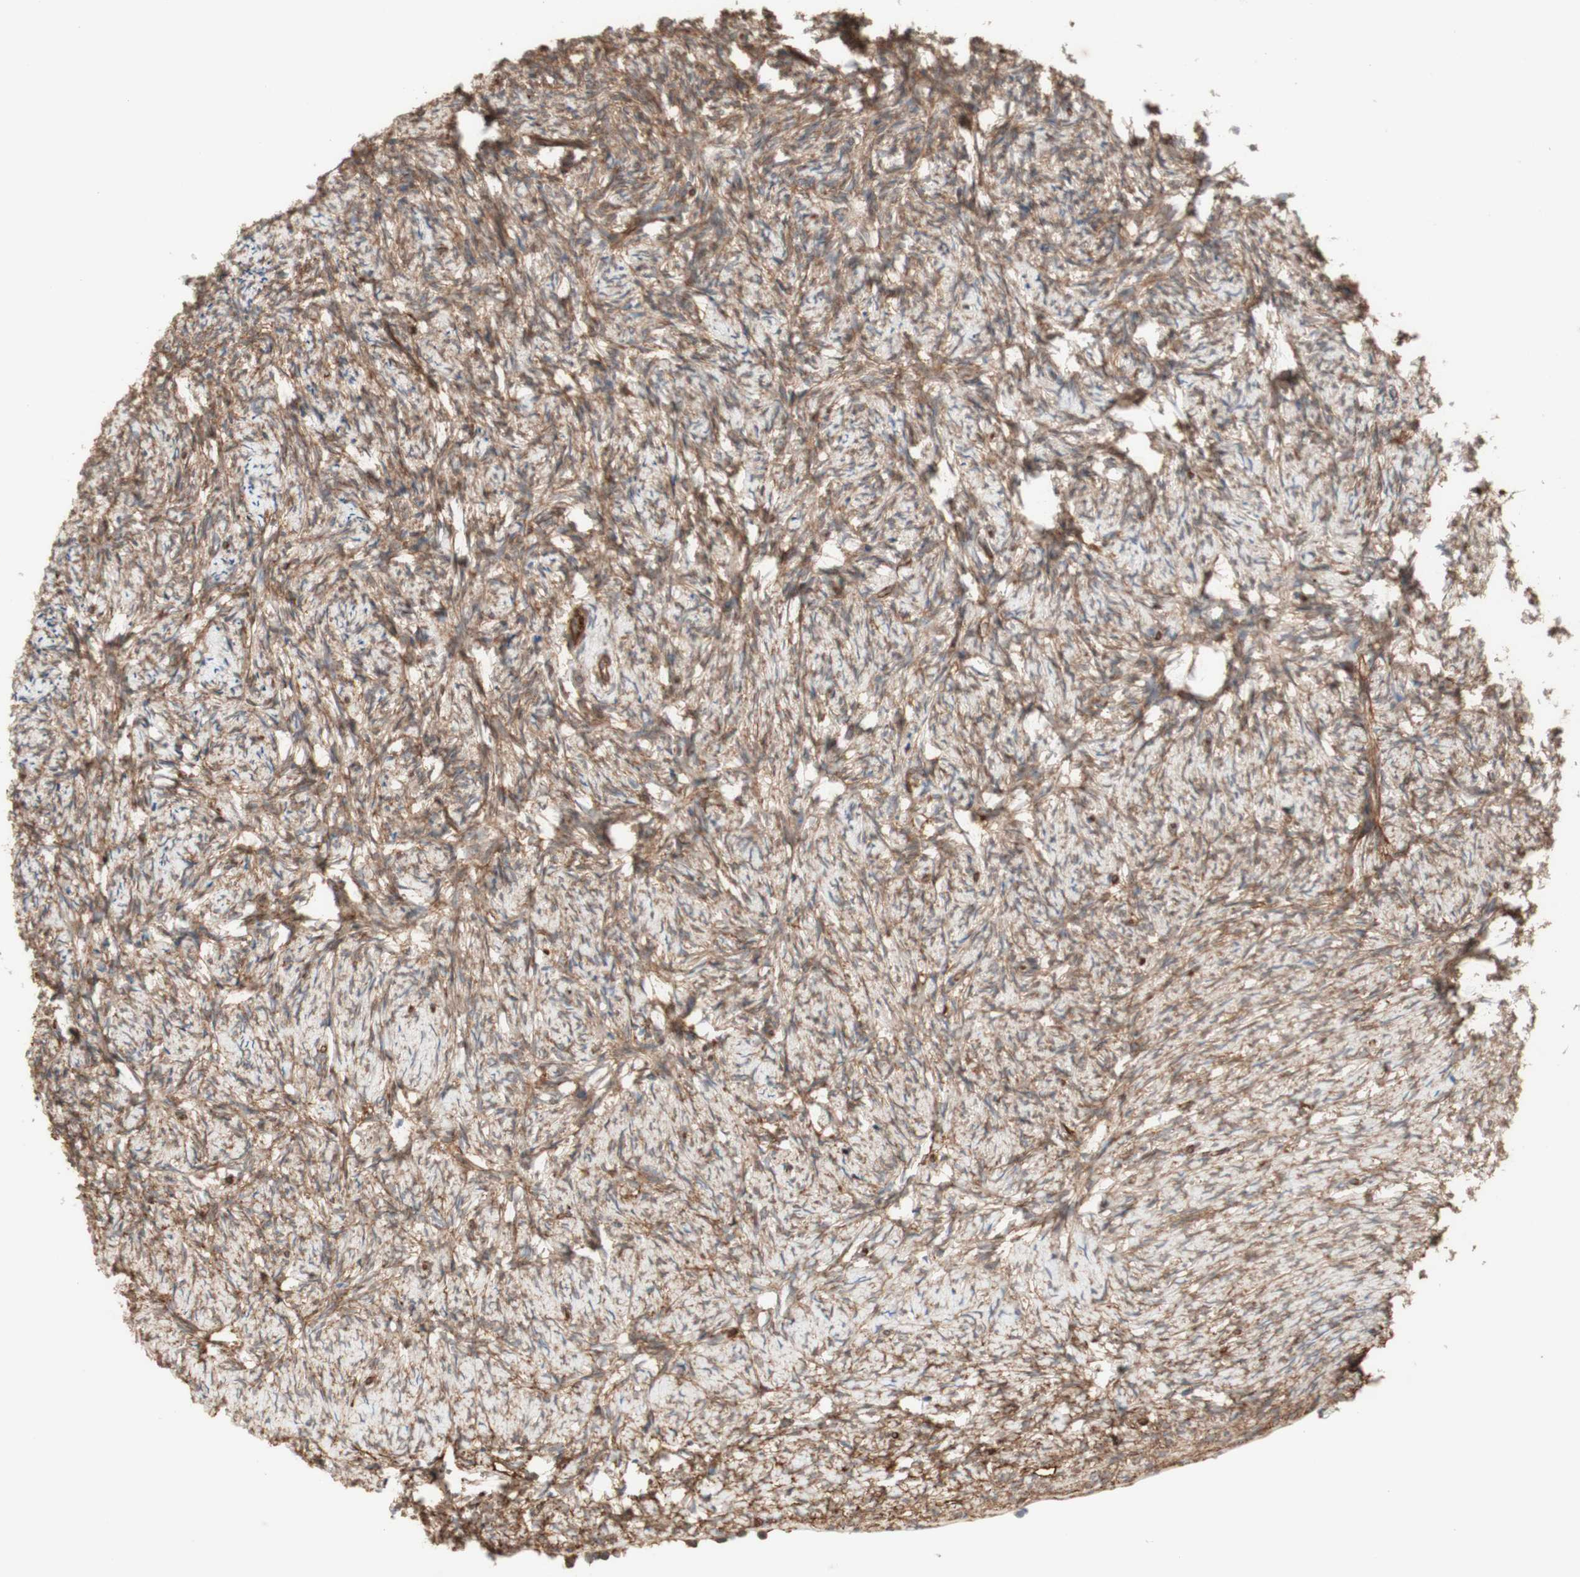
{"staining": {"intensity": "moderate", "quantity": ">75%", "location": "cytoplasmic/membranous"}, "tissue": "ovary", "cell_type": "Ovarian stroma cells", "image_type": "normal", "snomed": [{"axis": "morphology", "description": "Normal tissue, NOS"}, {"axis": "topography", "description": "Ovary"}], "caption": "This histopathology image reveals normal ovary stained with IHC to label a protein in brown. The cytoplasmic/membranous of ovarian stroma cells show moderate positivity for the protein. Nuclei are counter-stained blue.", "gene": "CNN3", "patient": {"sex": "female", "age": 60}}